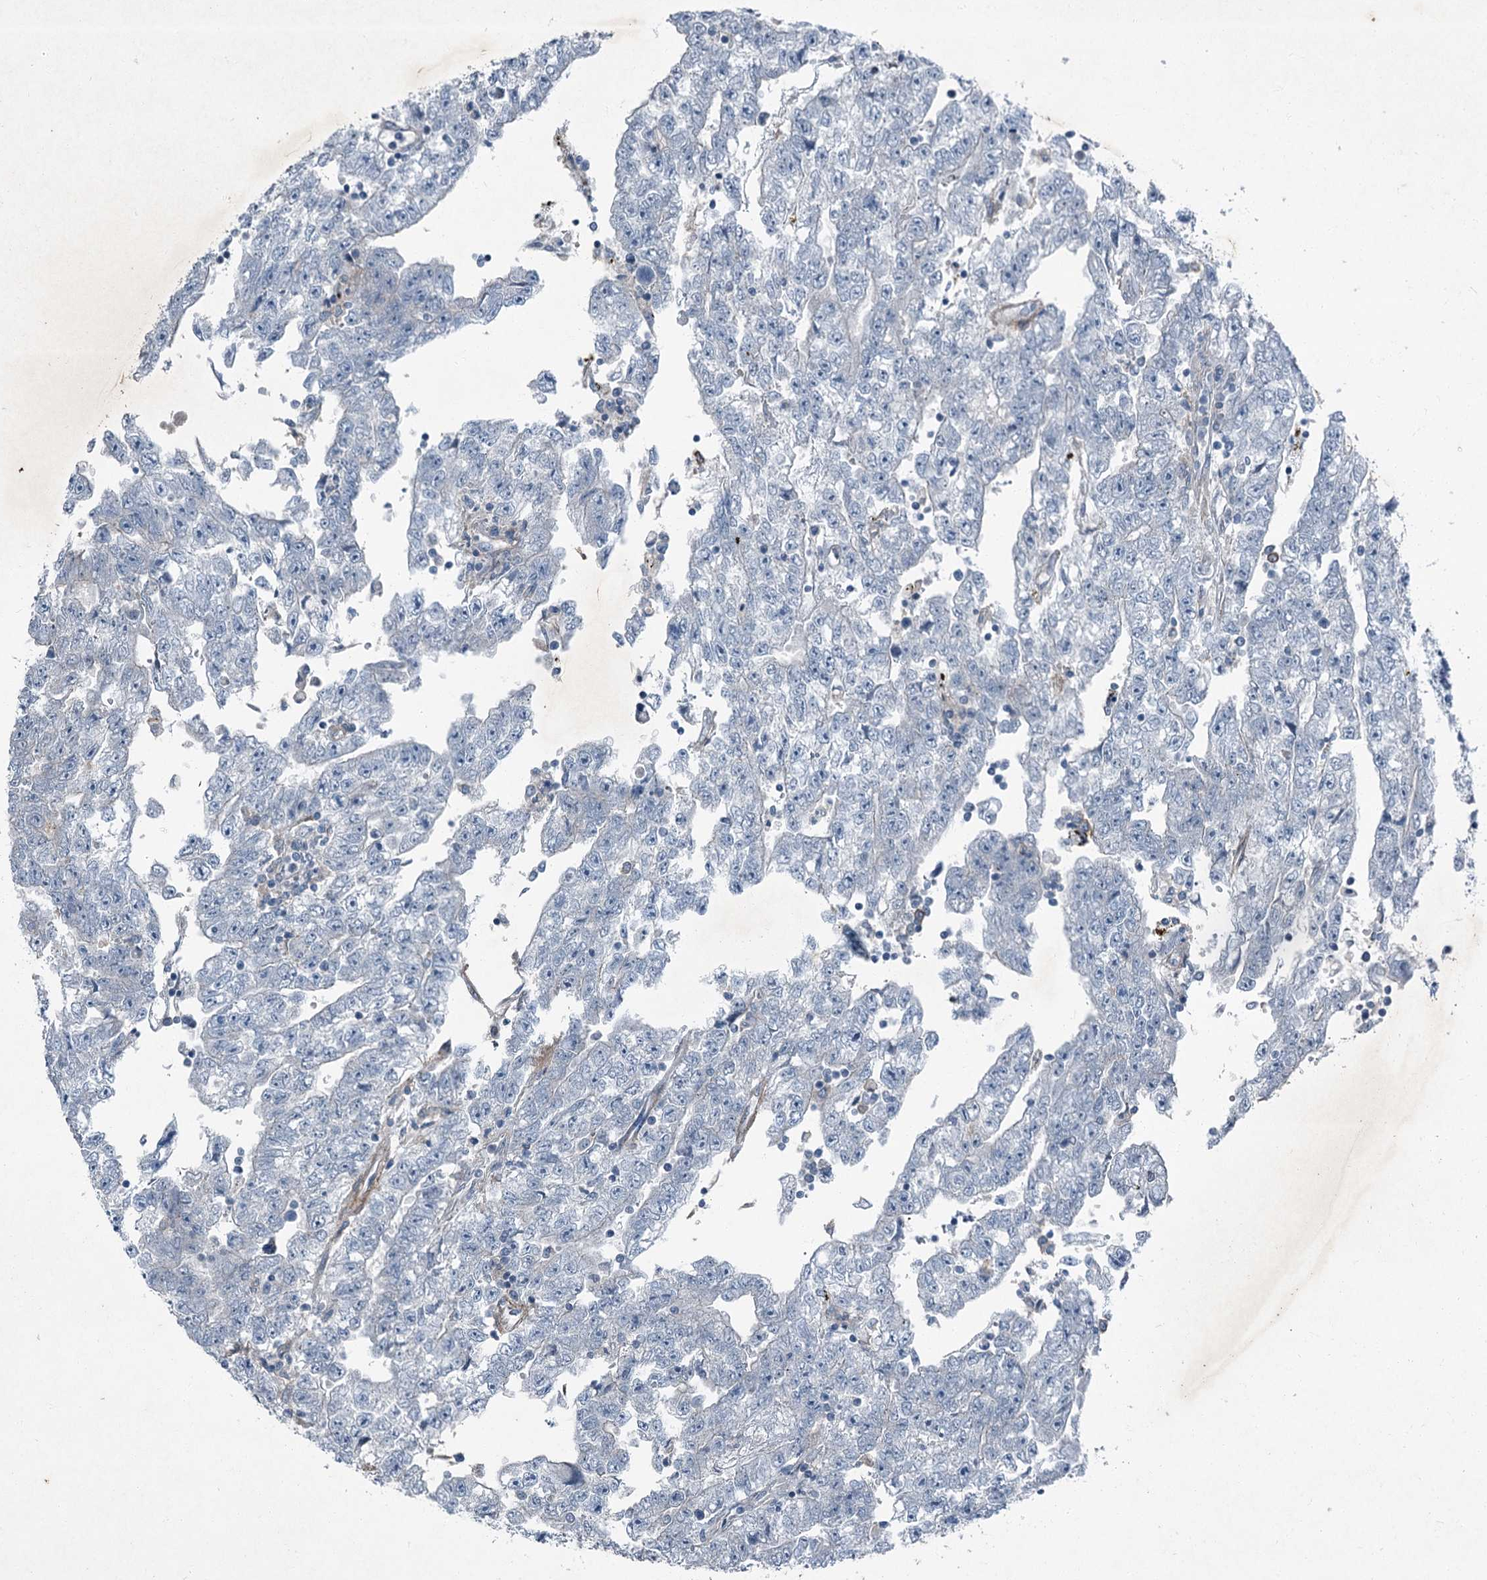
{"staining": {"intensity": "negative", "quantity": "none", "location": "none"}, "tissue": "testis cancer", "cell_type": "Tumor cells", "image_type": "cancer", "snomed": [{"axis": "morphology", "description": "Carcinoma, Embryonal, NOS"}, {"axis": "topography", "description": "Testis"}], "caption": "Tumor cells show no significant positivity in testis embryonal carcinoma. (Brightfield microscopy of DAB (3,3'-diaminobenzidine) immunohistochemistry (IHC) at high magnification).", "gene": "AXL", "patient": {"sex": "male", "age": 25}}